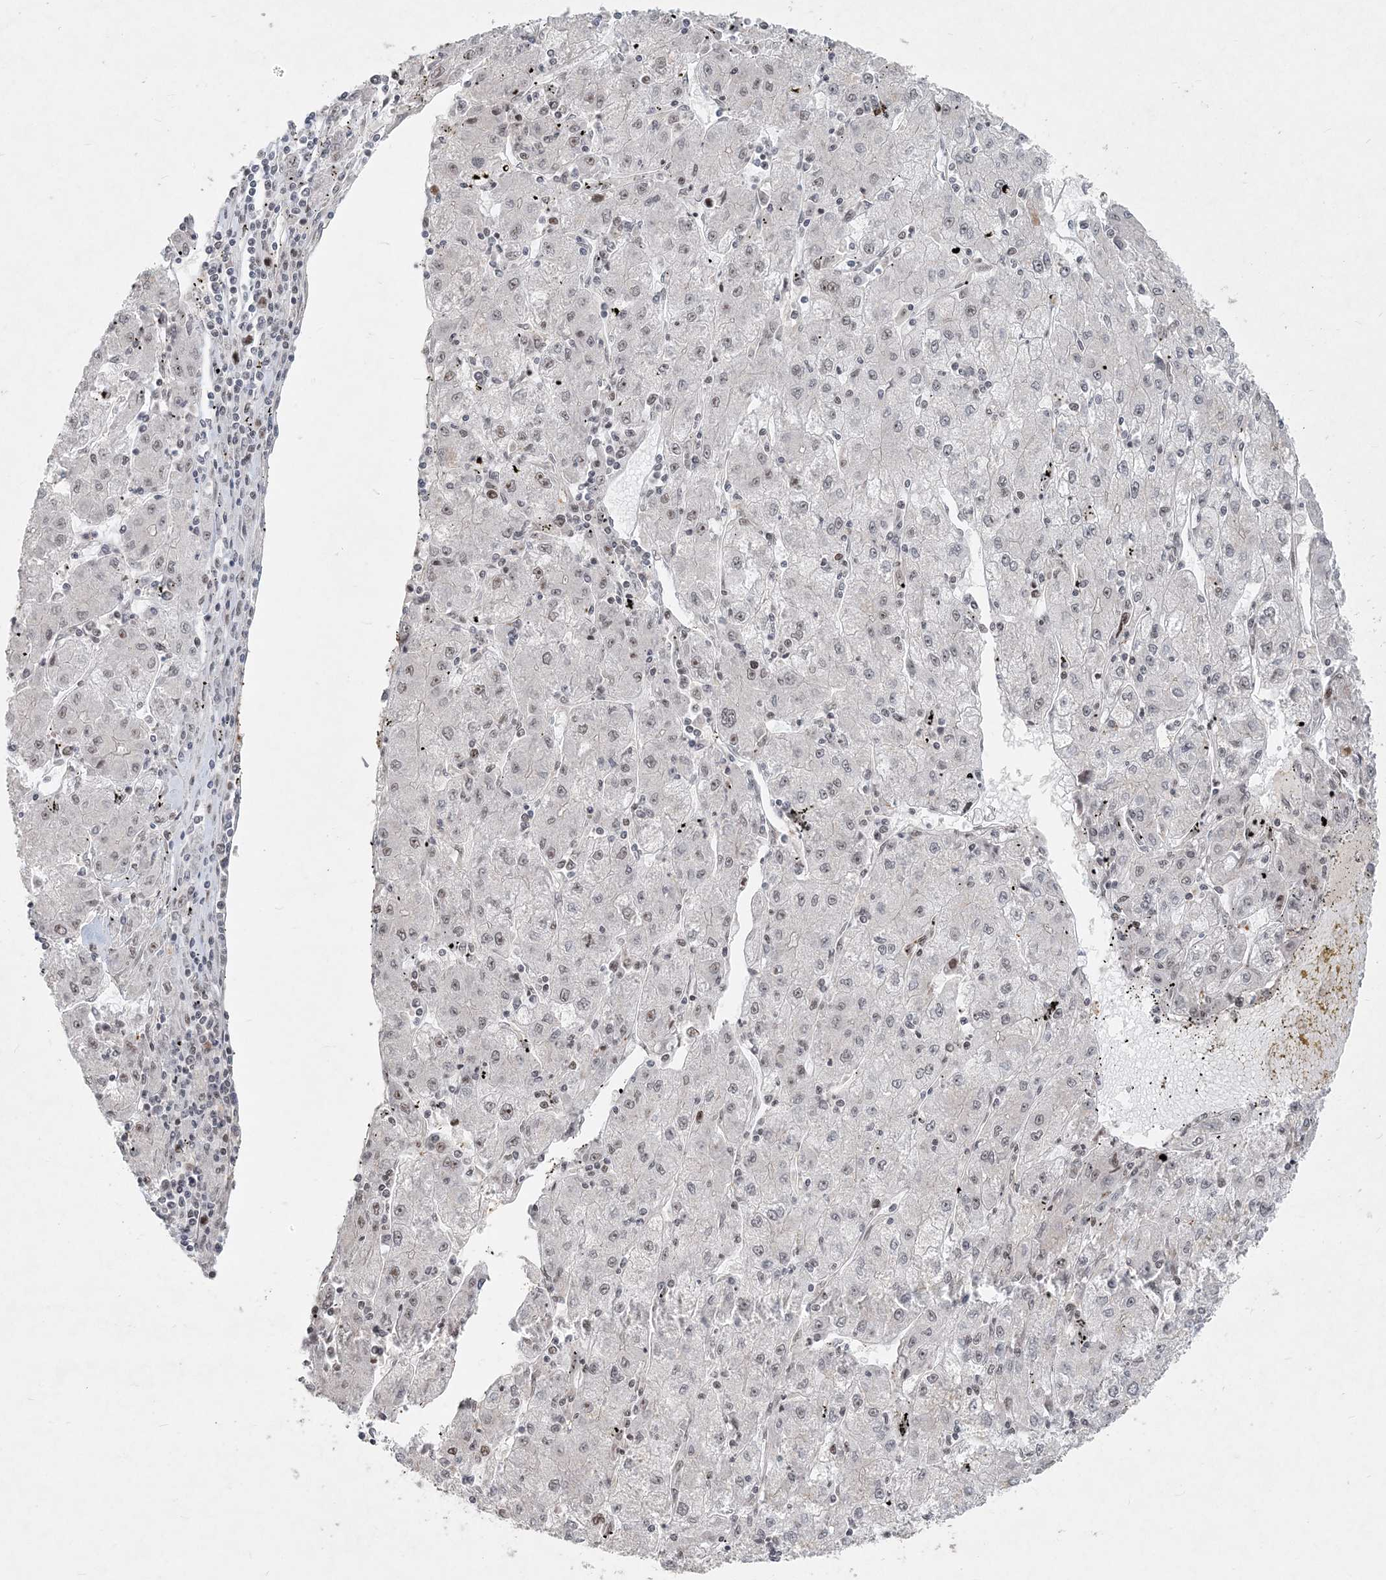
{"staining": {"intensity": "weak", "quantity": "<25%", "location": "nuclear"}, "tissue": "liver cancer", "cell_type": "Tumor cells", "image_type": "cancer", "snomed": [{"axis": "morphology", "description": "Carcinoma, Hepatocellular, NOS"}, {"axis": "topography", "description": "Liver"}], "caption": "This is an IHC micrograph of liver cancer. There is no staining in tumor cells.", "gene": "BAZ1B", "patient": {"sex": "male", "age": 72}}